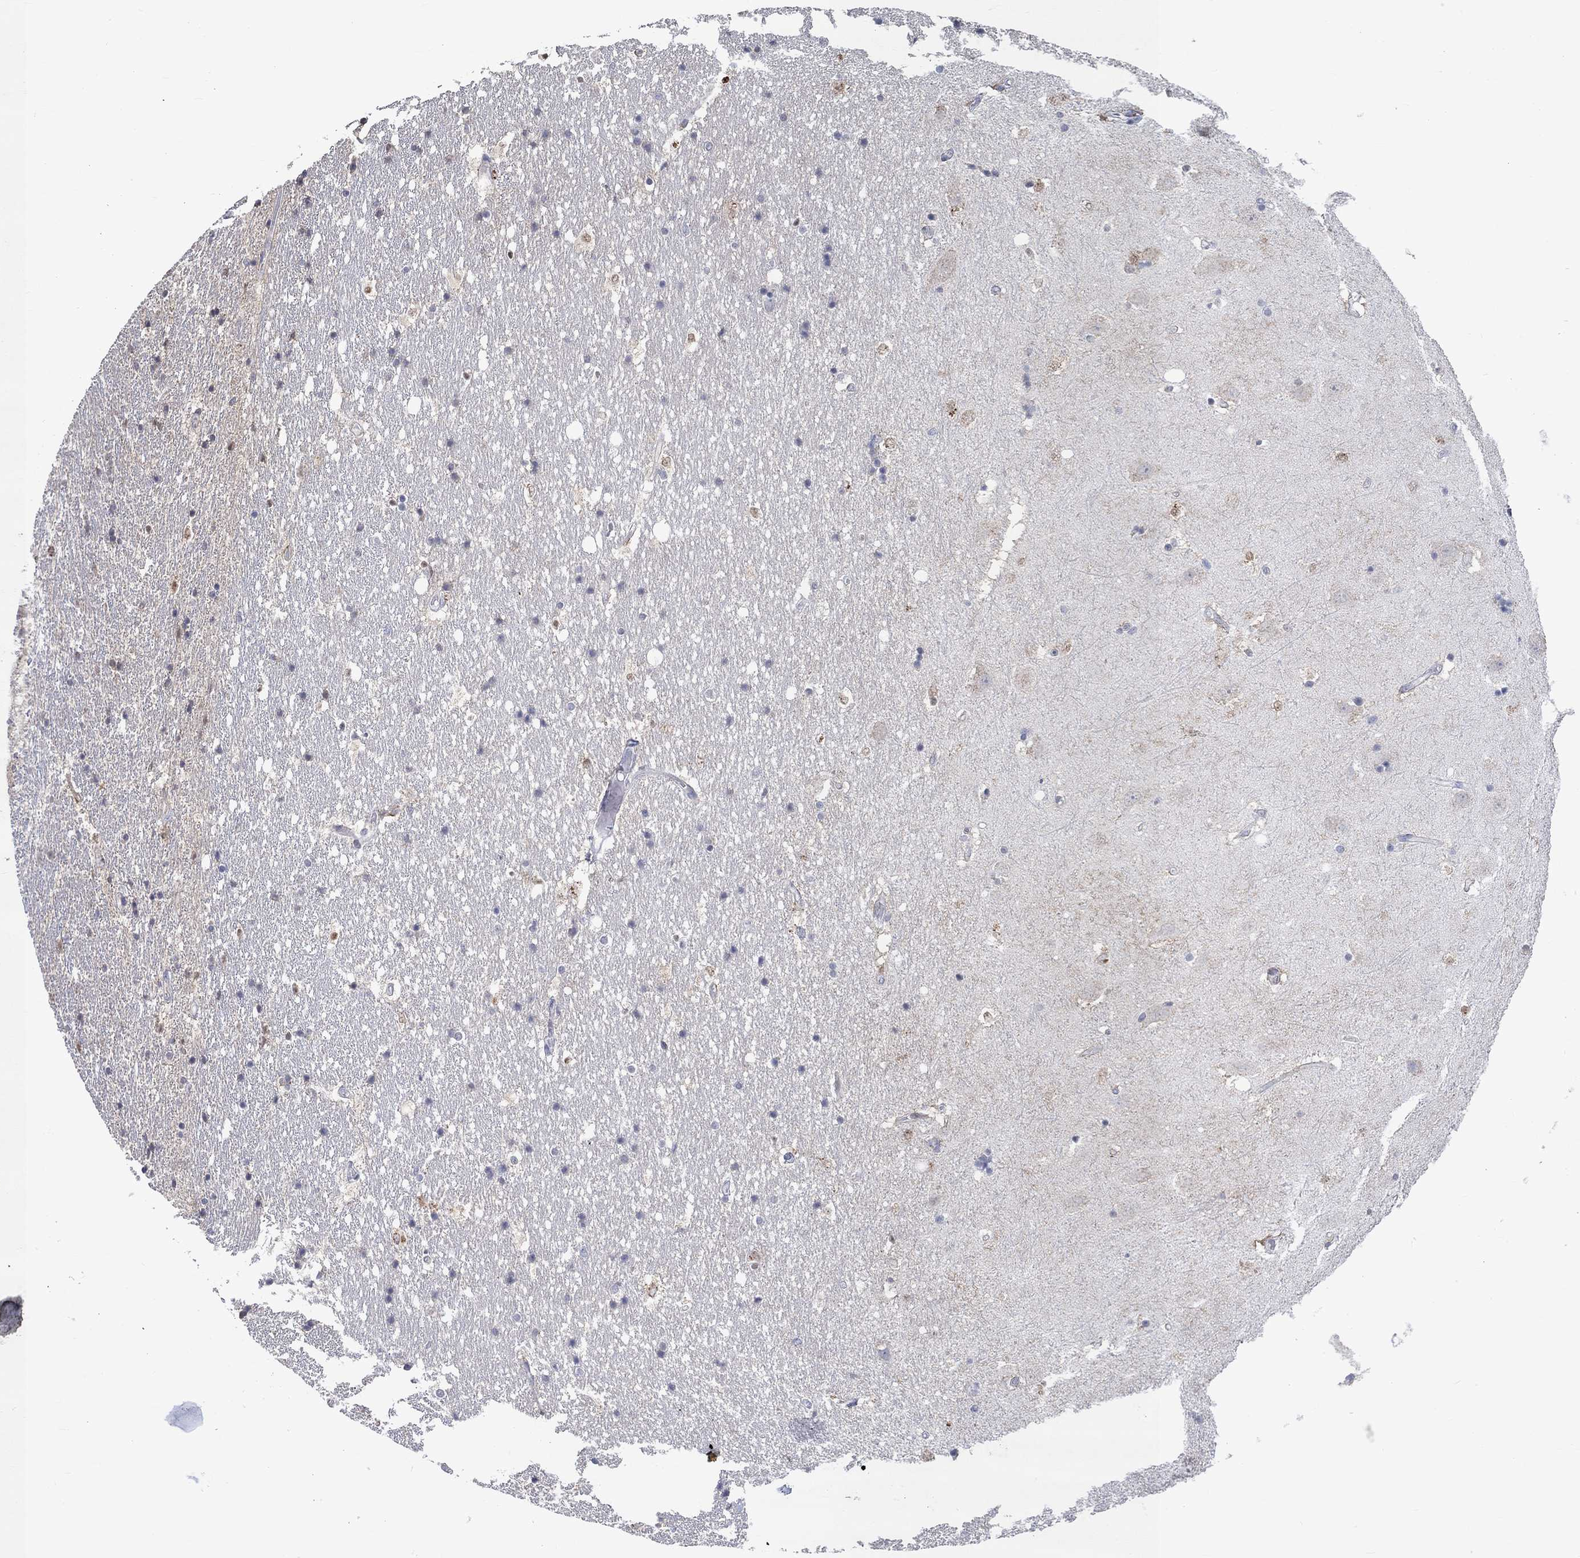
{"staining": {"intensity": "moderate", "quantity": "<25%", "location": "nuclear"}, "tissue": "hippocampus", "cell_type": "Glial cells", "image_type": "normal", "snomed": [{"axis": "morphology", "description": "Normal tissue, NOS"}, {"axis": "topography", "description": "Hippocampus"}], "caption": "Hippocampus stained for a protein demonstrates moderate nuclear positivity in glial cells. Immunohistochemistry stains the protein of interest in brown and the nuclei are stained blue.", "gene": "FGF2", "patient": {"sex": "male", "age": 49}}